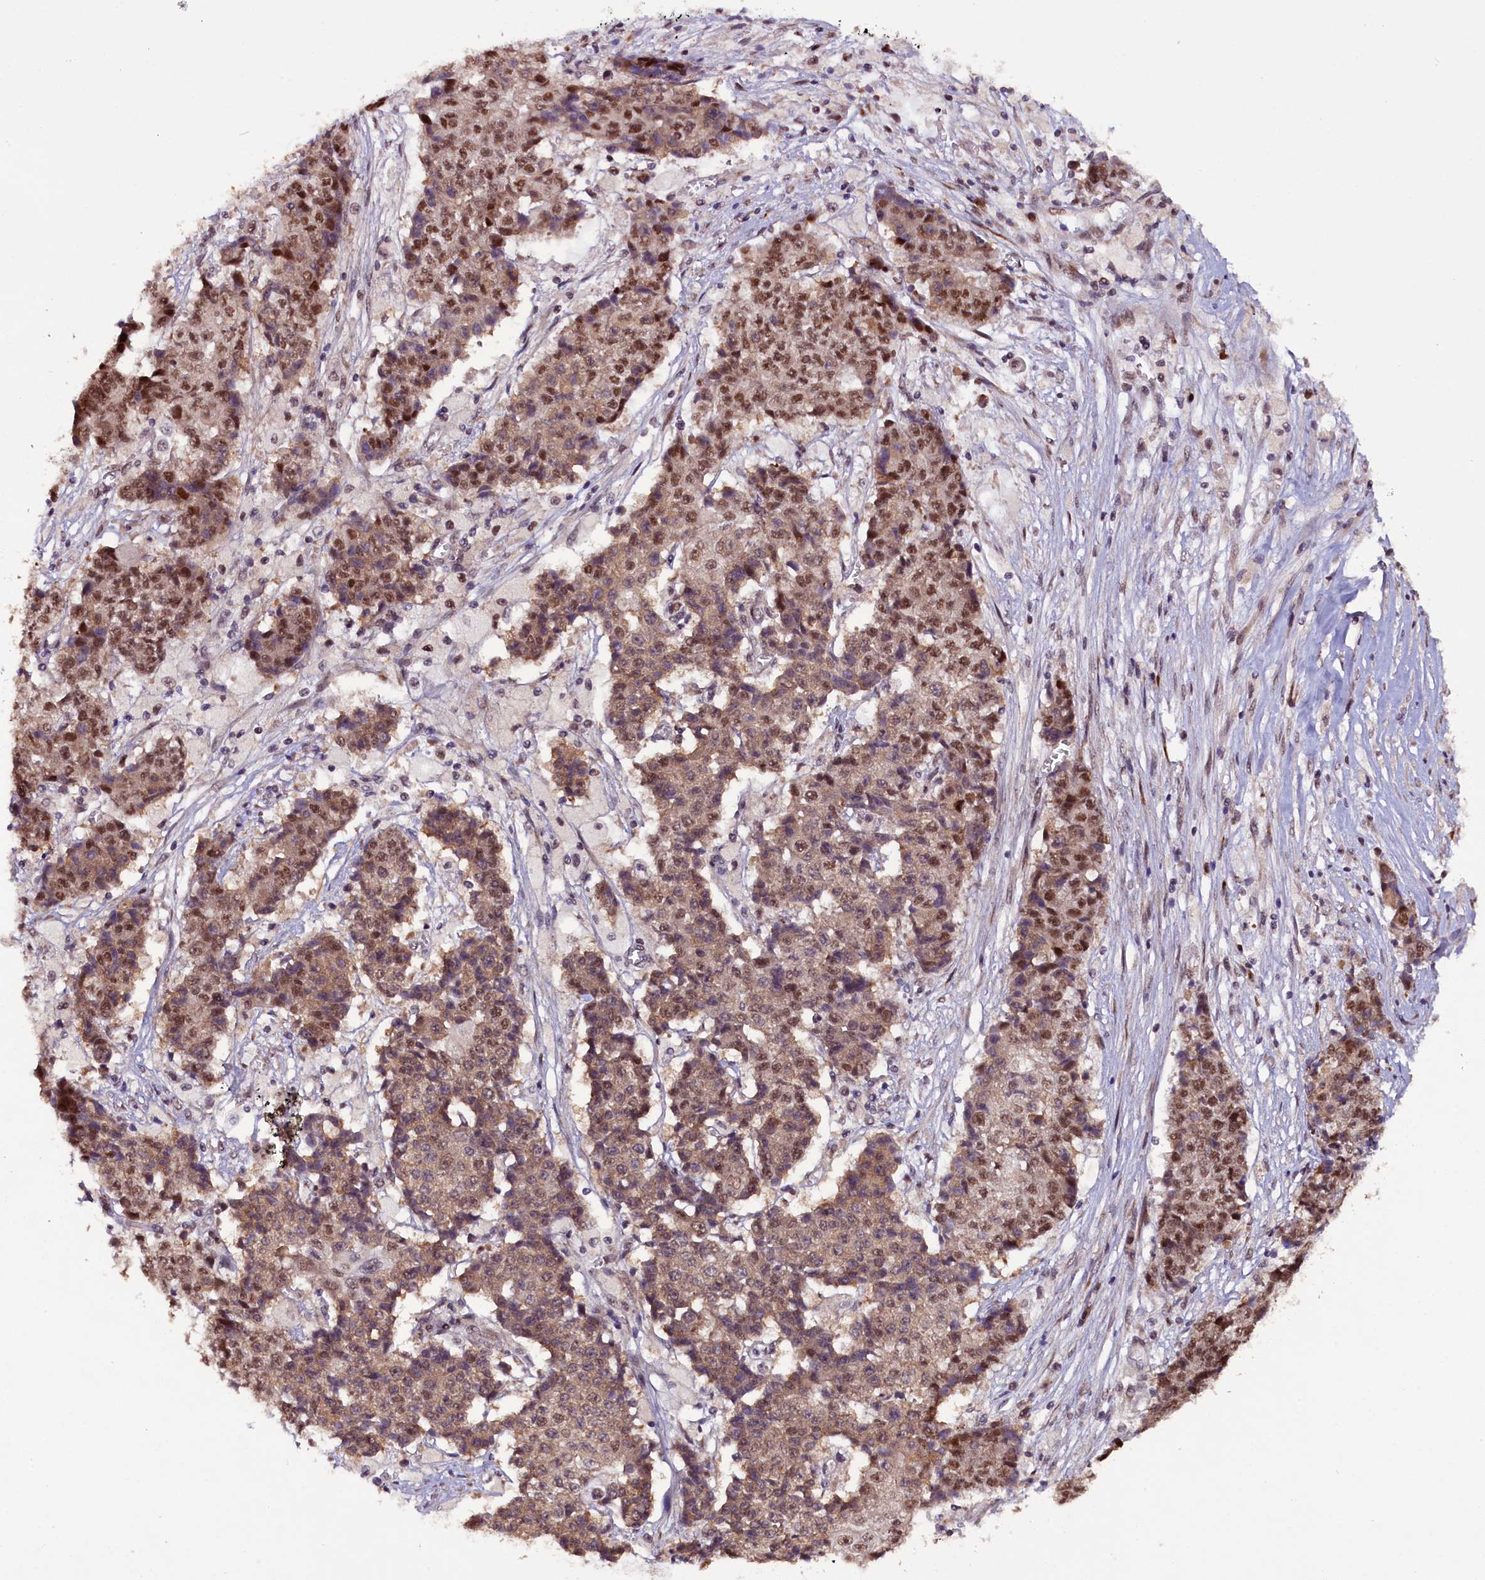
{"staining": {"intensity": "moderate", "quantity": ">75%", "location": "nuclear"}, "tissue": "ovarian cancer", "cell_type": "Tumor cells", "image_type": "cancer", "snomed": [{"axis": "morphology", "description": "Carcinoma, endometroid"}, {"axis": "topography", "description": "Ovary"}], "caption": "Human endometroid carcinoma (ovarian) stained for a protein (brown) exhibits moderate nuclear positive expression in about >75% of tumor cells.", "gene": "RPUSD2", "patient": {"sex": "female", "age": 42}}